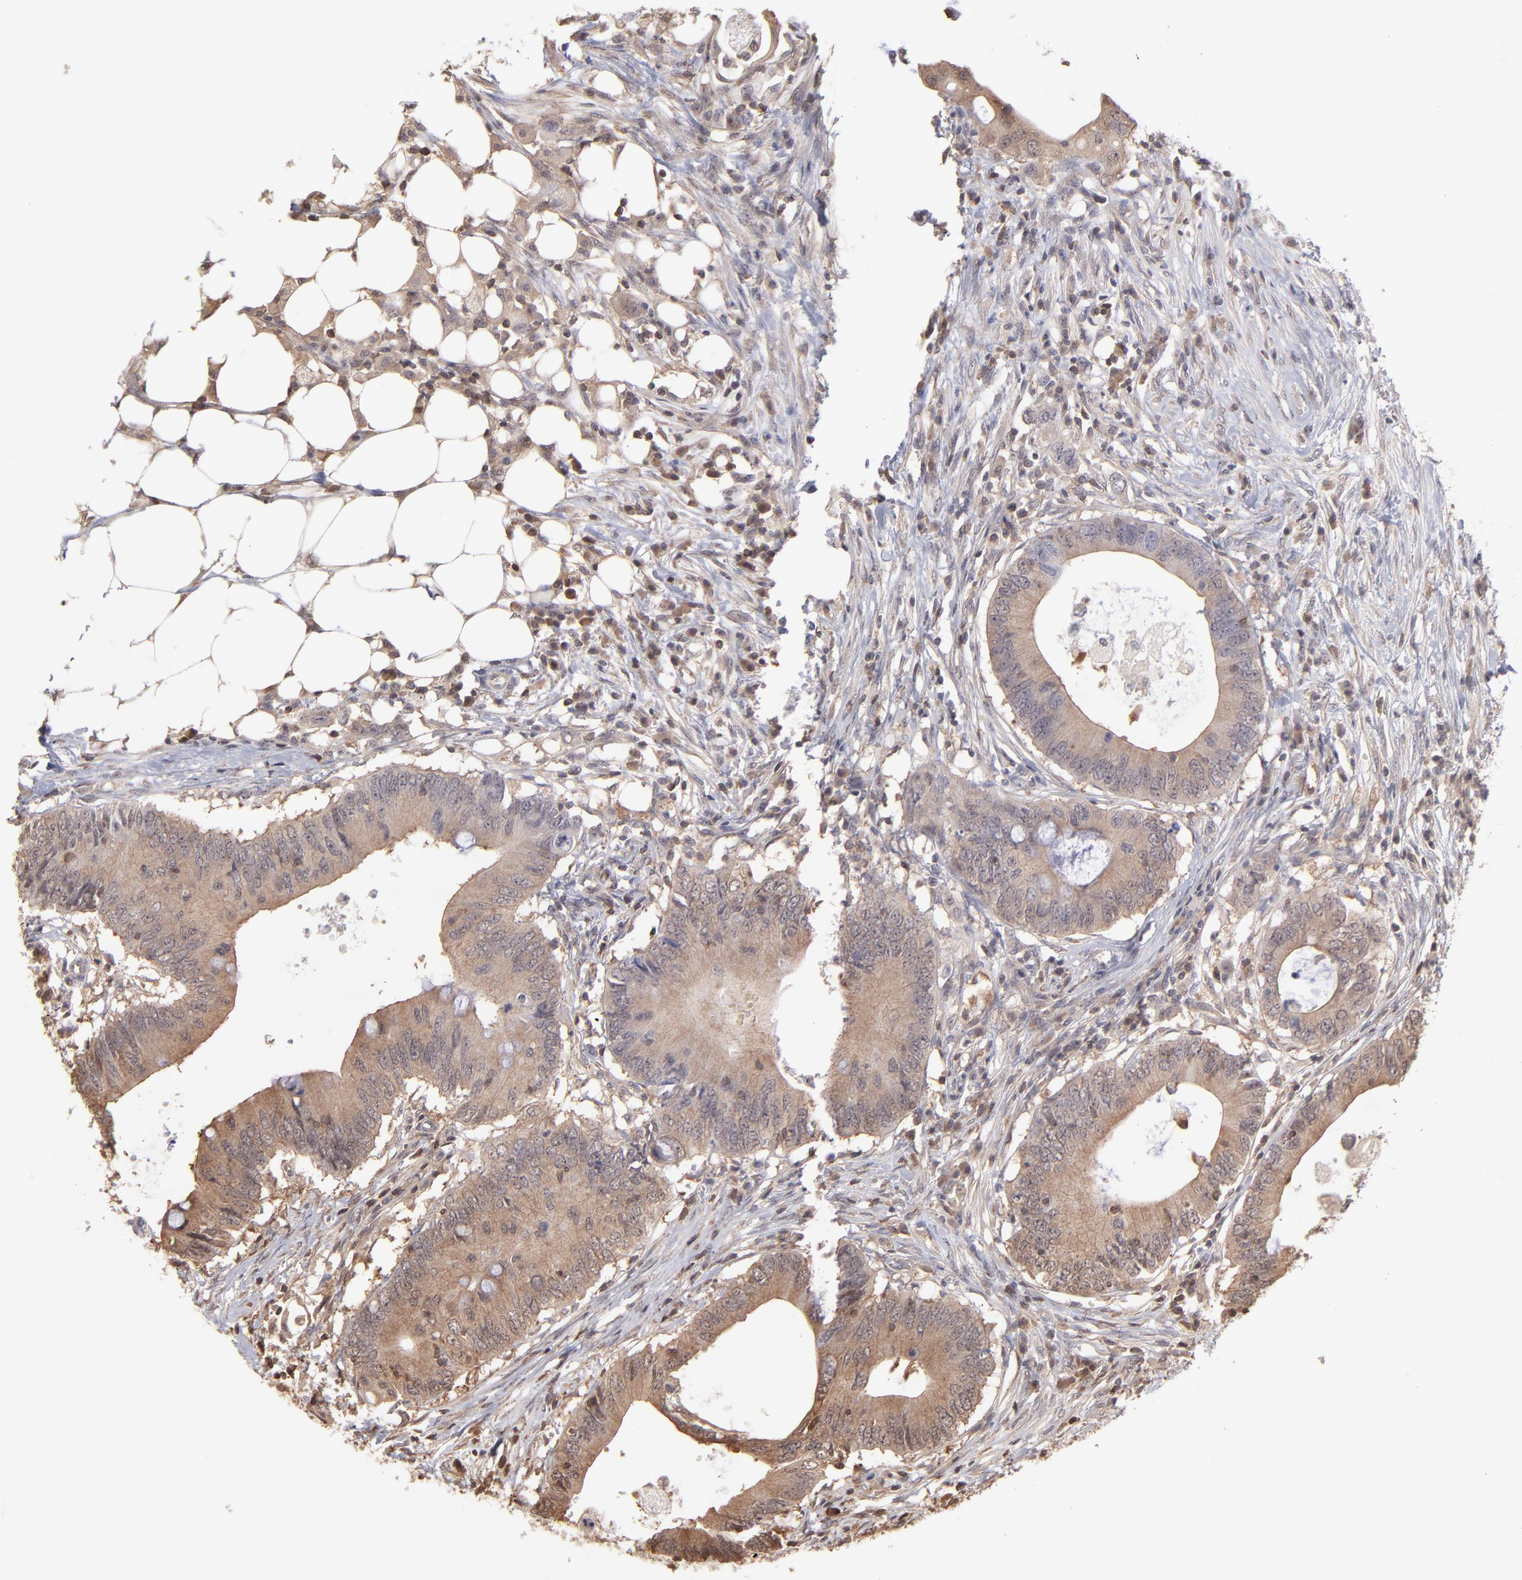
{"staining": {"intensity": "strong", "quantity": ">75%", "location": "cytoplasmic/membranous"}, "tissue": "colorectal cancer", "cell_type": "Tumor cells", "image_type": "cancer", "snomed": [{"axis": "morphology", "description": "Adenocarcinoma, NOS"}, {"axis": "topography", "description": "Colon"}], "caption": "Immunohistochemical staining of human colorectal cancer exhibits high levels of strong cytoplasmic/membranous staining in about >75% of tumor cells. Using DAB (3,3'-diaminobenzidine) (brown) and hematoxylin (blue) stains, captured at high magnification using brightfield microscopy.", "gene": "MAP2K2", "patient": {"sex": "male", "age": 71}}